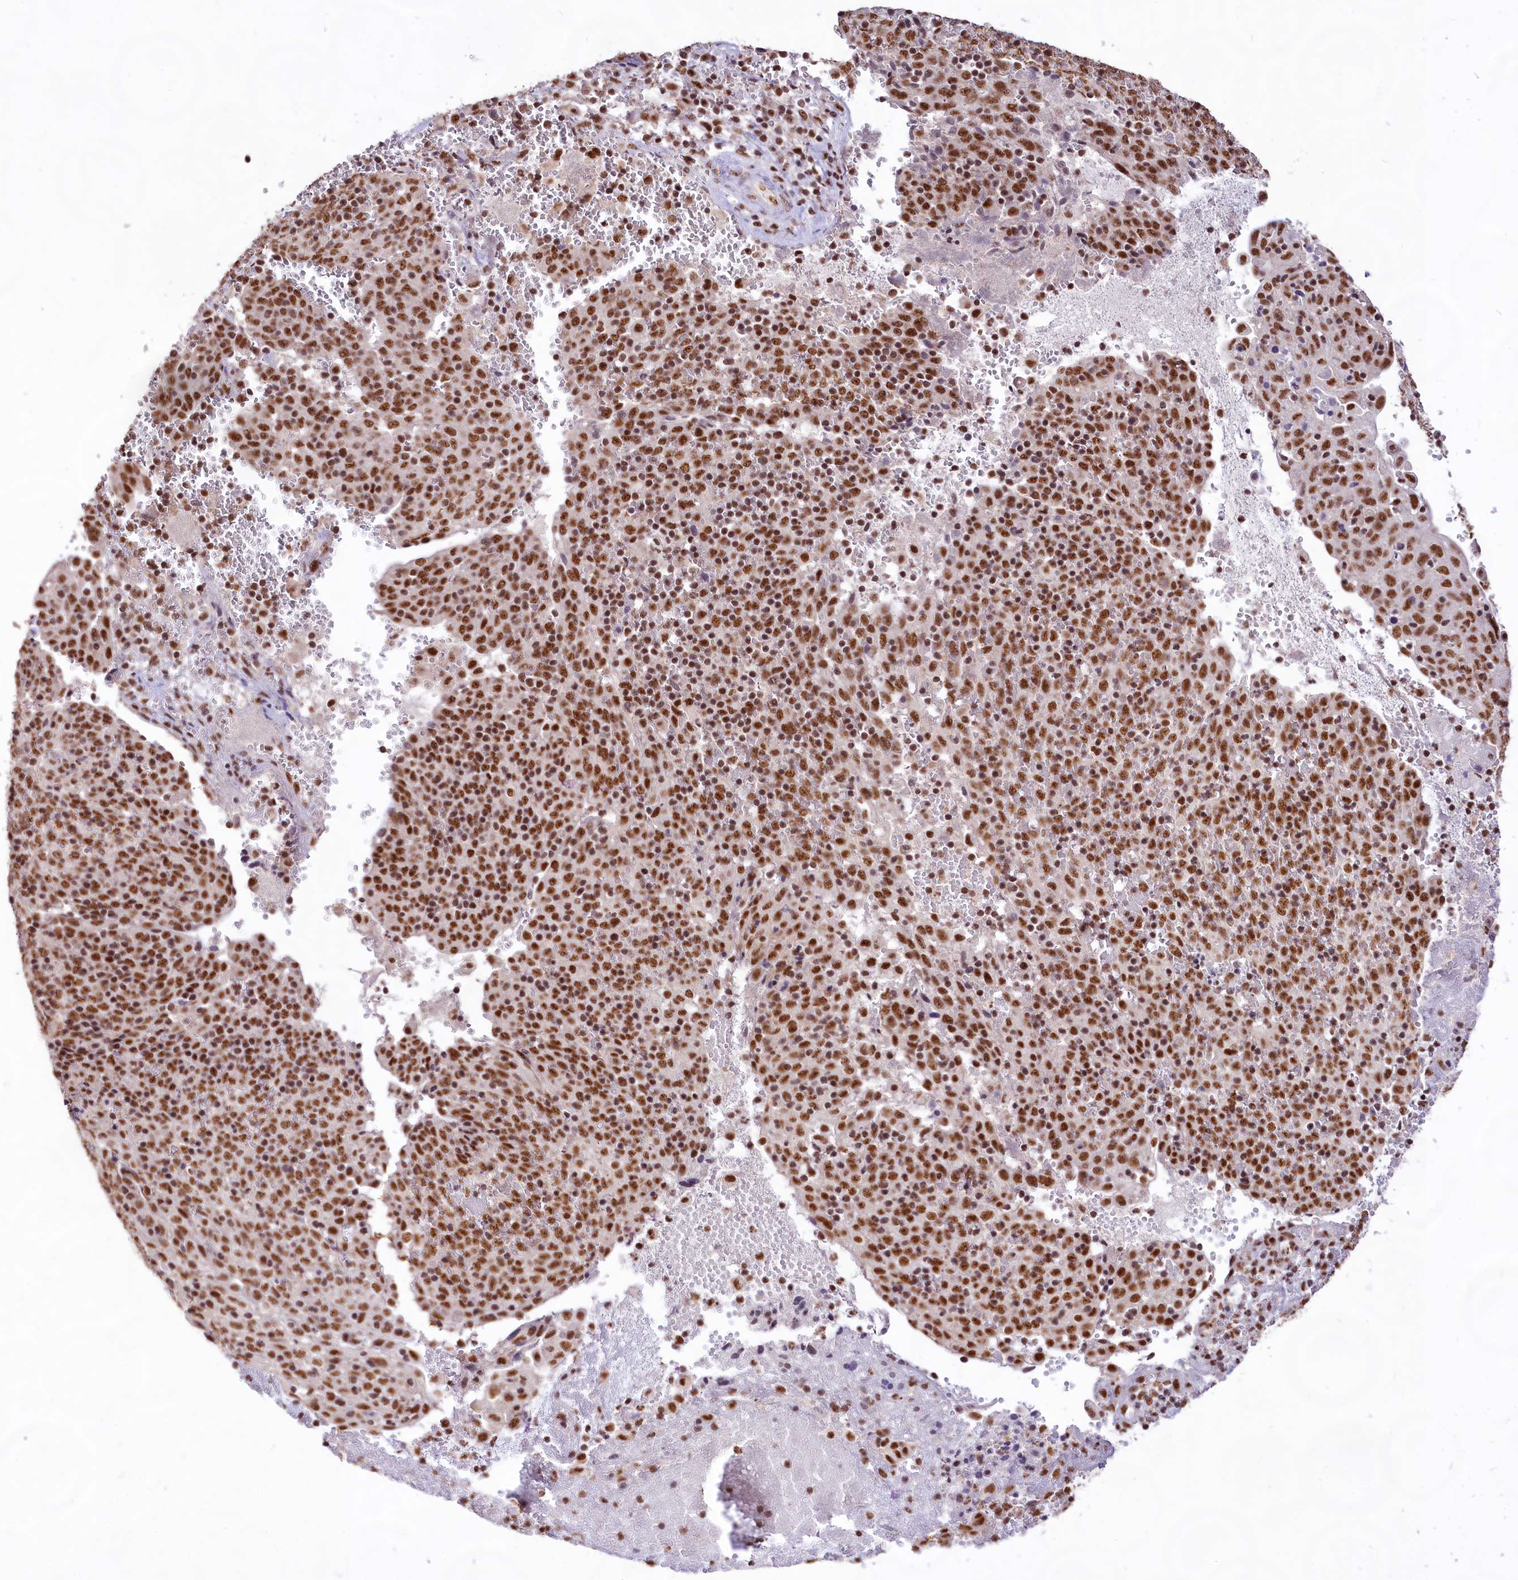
{"staining": {"intensity": "strong", "quantity": ">75%", "location": "nuclear"}, "tissue": "cervical cancer", "cell_type": "Tumor cells", "image_type": "cancer", "snomed": [{"axis": "morphology", "description": "Squamous cell carcinoma, NOS"}, {"axis": "topography", "description": "Cervix"}], "caption": "Protein staining by immunohistochemistry exhibits strong nuclear expression in approximately >75% of tumor cells in cervical squamous cell carcinoma.", "gene": "HIRA", "patient": {"sex": "female", "age": 67}}